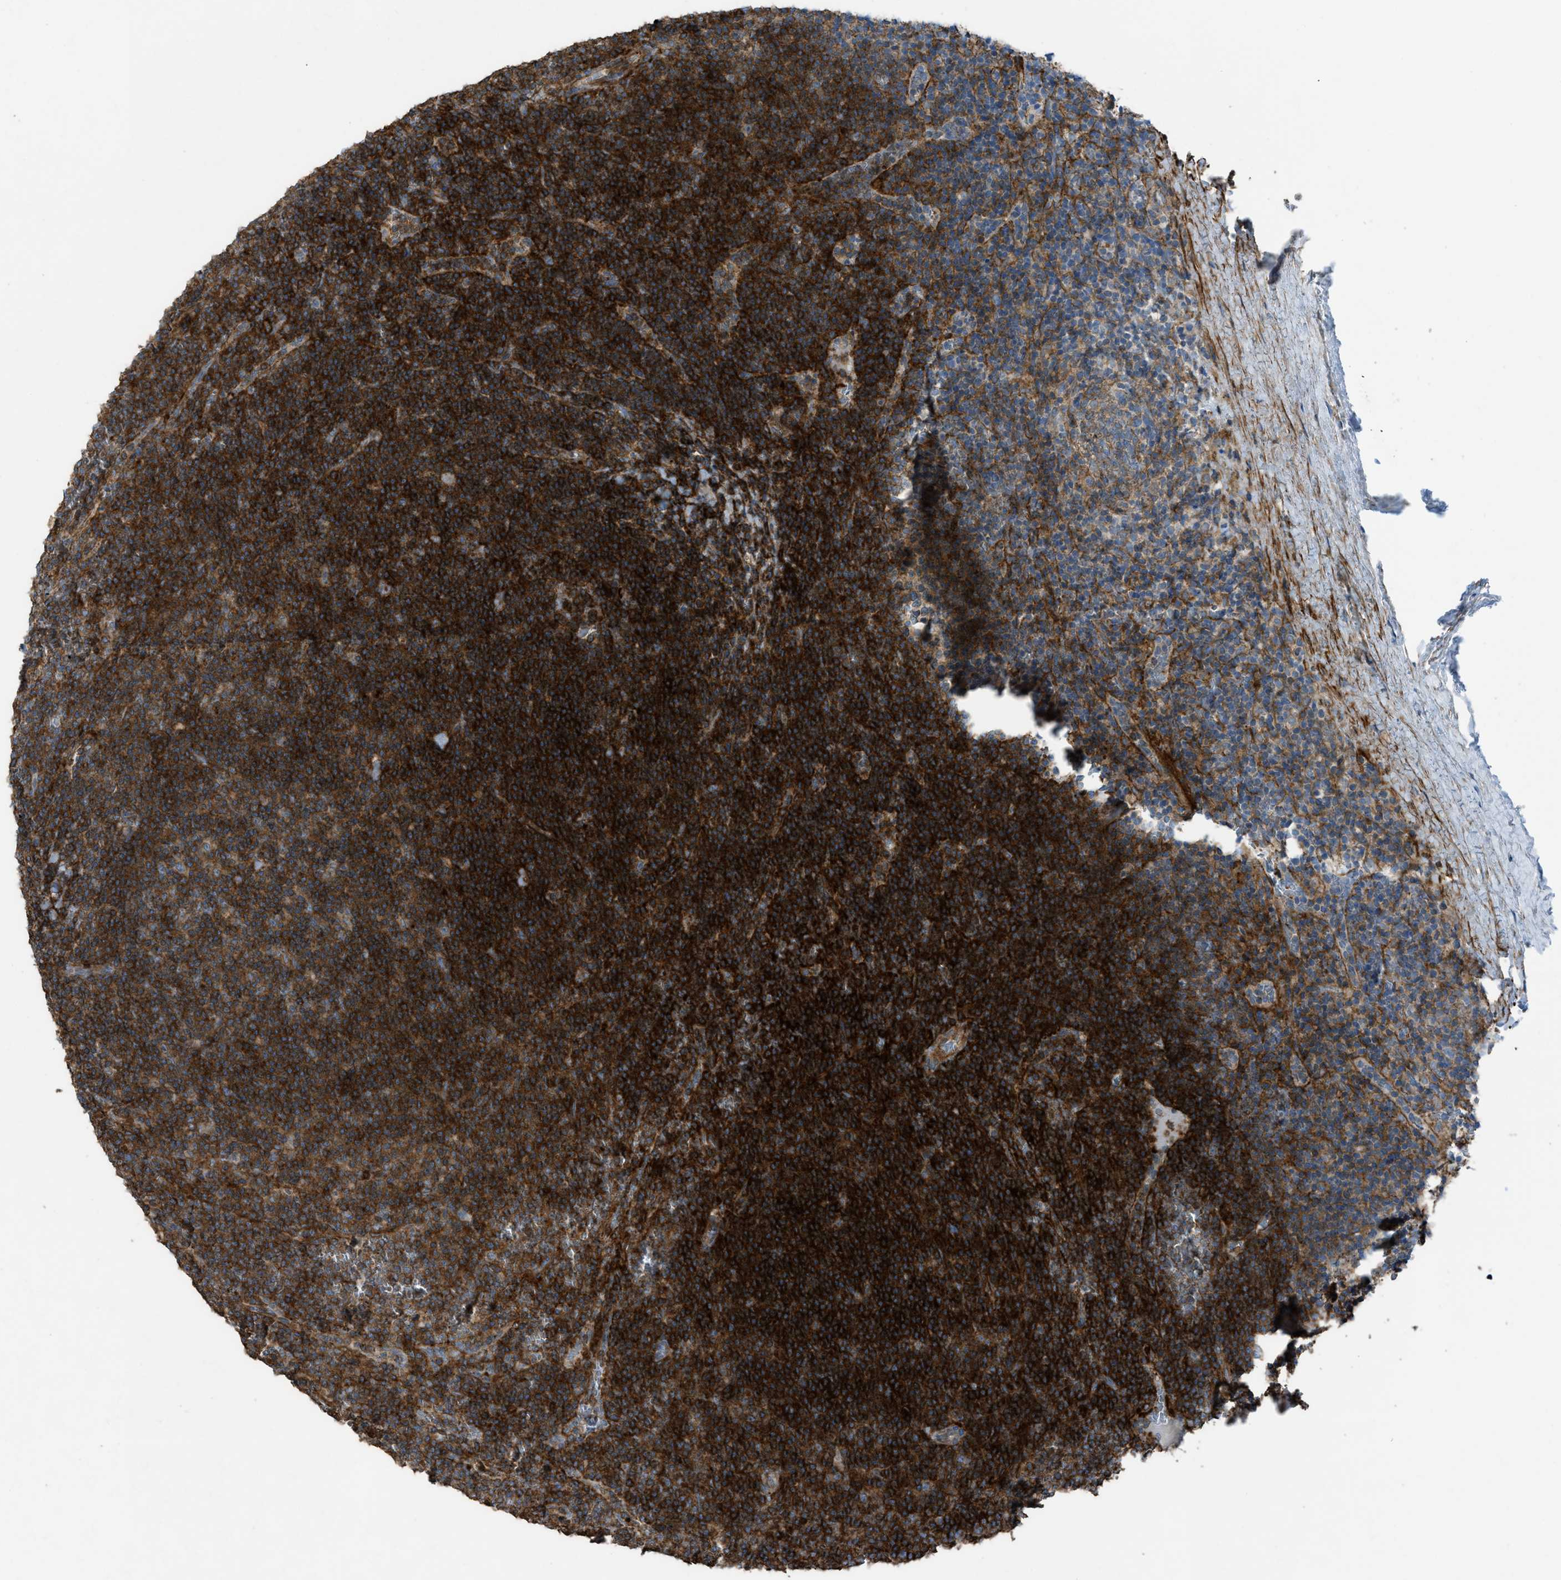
{"staining": {"intensity": "strong", "quantity": ">75%", "location": "cytoplasmic/membranous"}, "tissue": "lymphoma", "cell_type": "Tumor cells", "image_type": "cancer", "snomed": [{"axis": "morphology", "description": "Malignant lymphoma, non-Hodgkin's type, Low grade"}, {"axis": "topography", "description": "Spleen"}], "caption": "Immunohistochemistry of human lymphoma demonstrates high levels of strong cytoplasmic/membranous expression in approximately >75% of tumor cells. (Stains: DAB in brown, nuclei in blue, Microscopy: brightfield microscopy at high magnification).", "gene": "NCK2", "patient": {"sex": "female", "age": 50}}